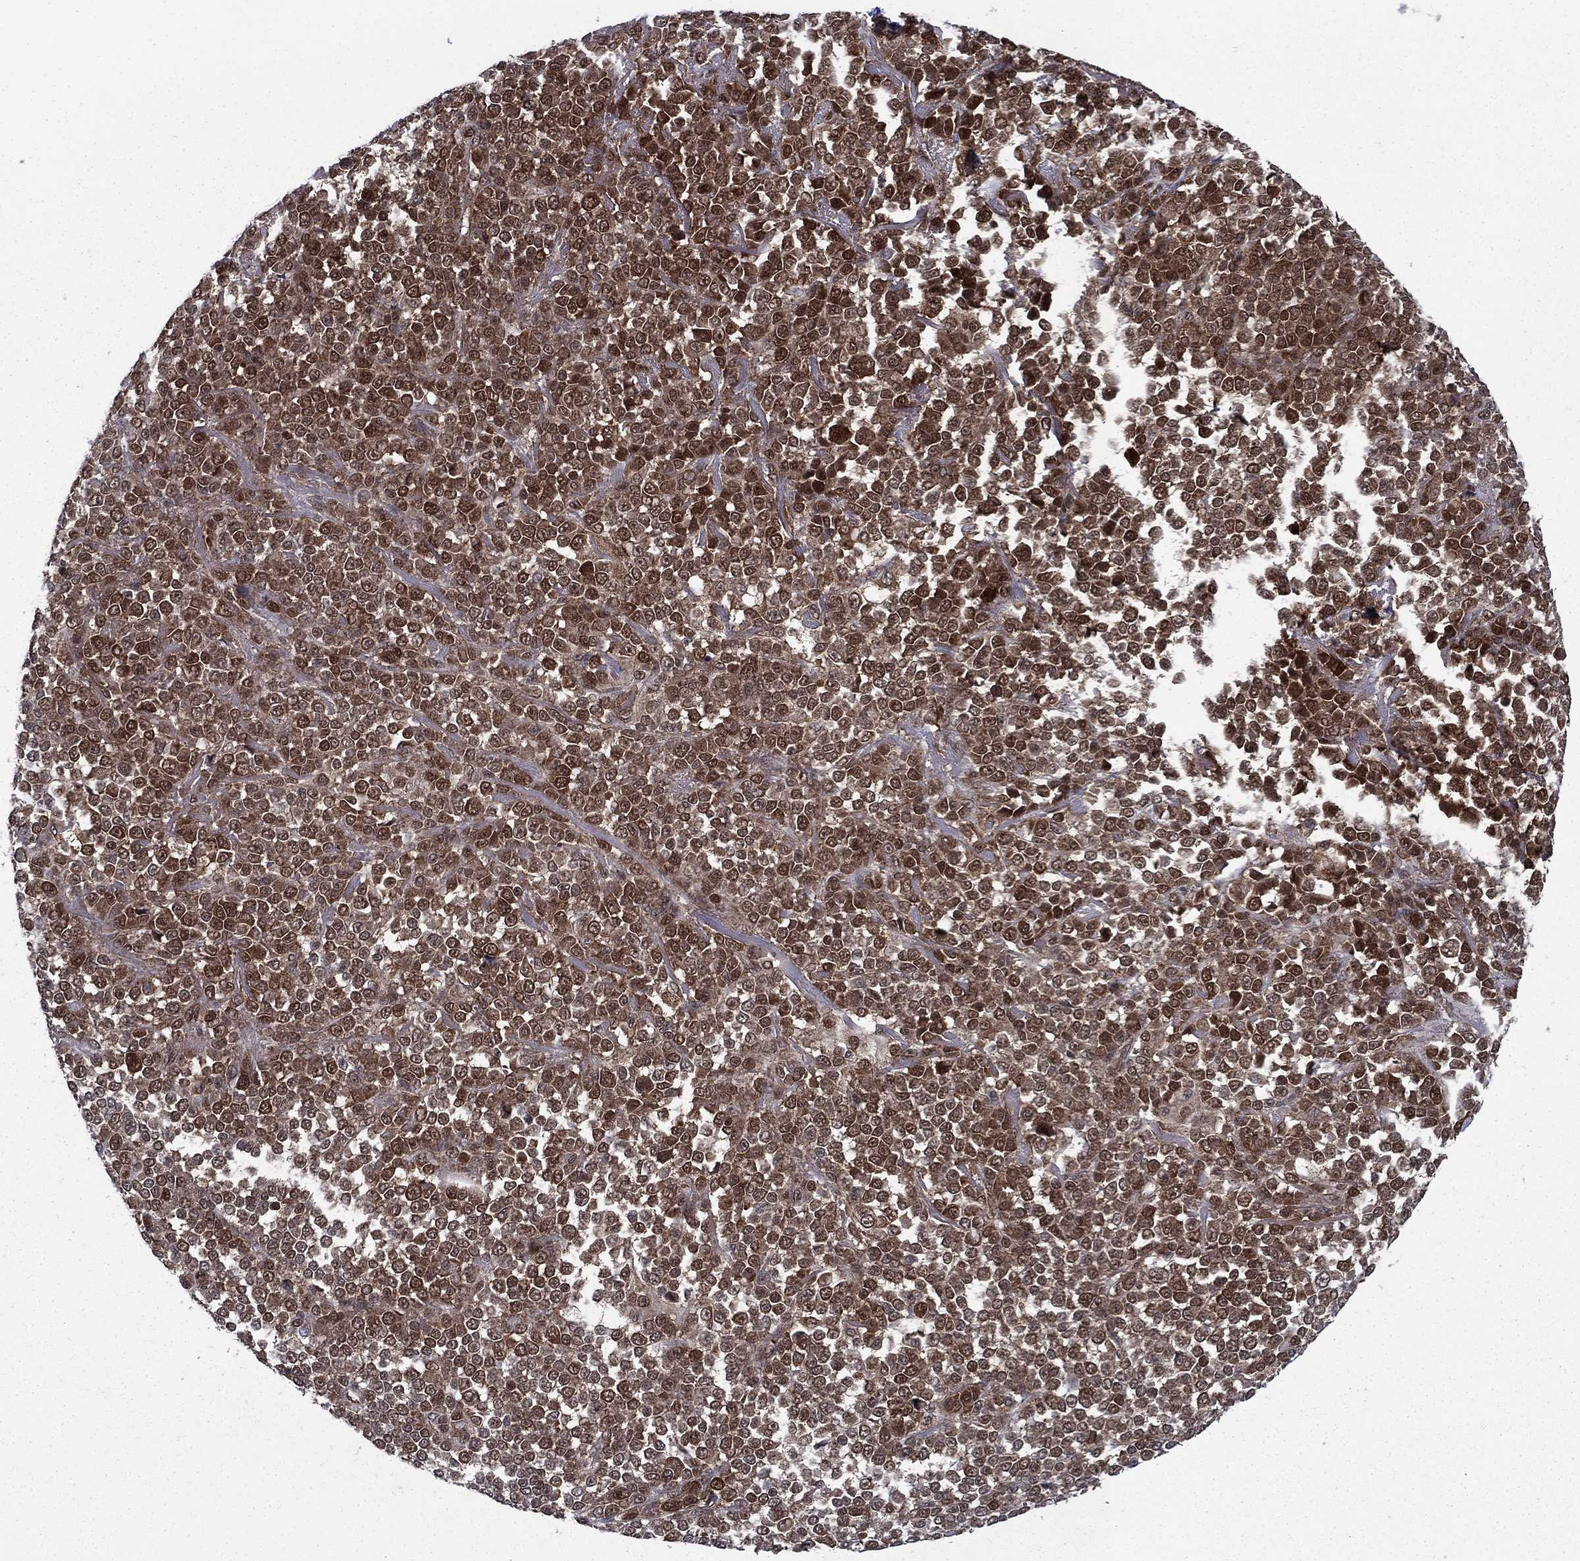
{"staining": {"intensity": "moderate", "quantity": ">75%", "location": "cytoplasmic/membranous,nuclear"}, "tissue": "melanoma", "cell_type": "Tumor cells", "image_type": "cancer", "snomed": [{"axis": "morphology", "description": "Malignant melanoma, NOS"}, {"axis": "topography", "description": "Skin"}], "caption": "This image shows immunohistochemistry staining of malignant melanoma, with medium moderate cytoplasmic/membranous and nuclear expression in approximately >75% of tumor cells.", "gene": "DNAJA1", "patient": {"sex": "female", "age": 95}}